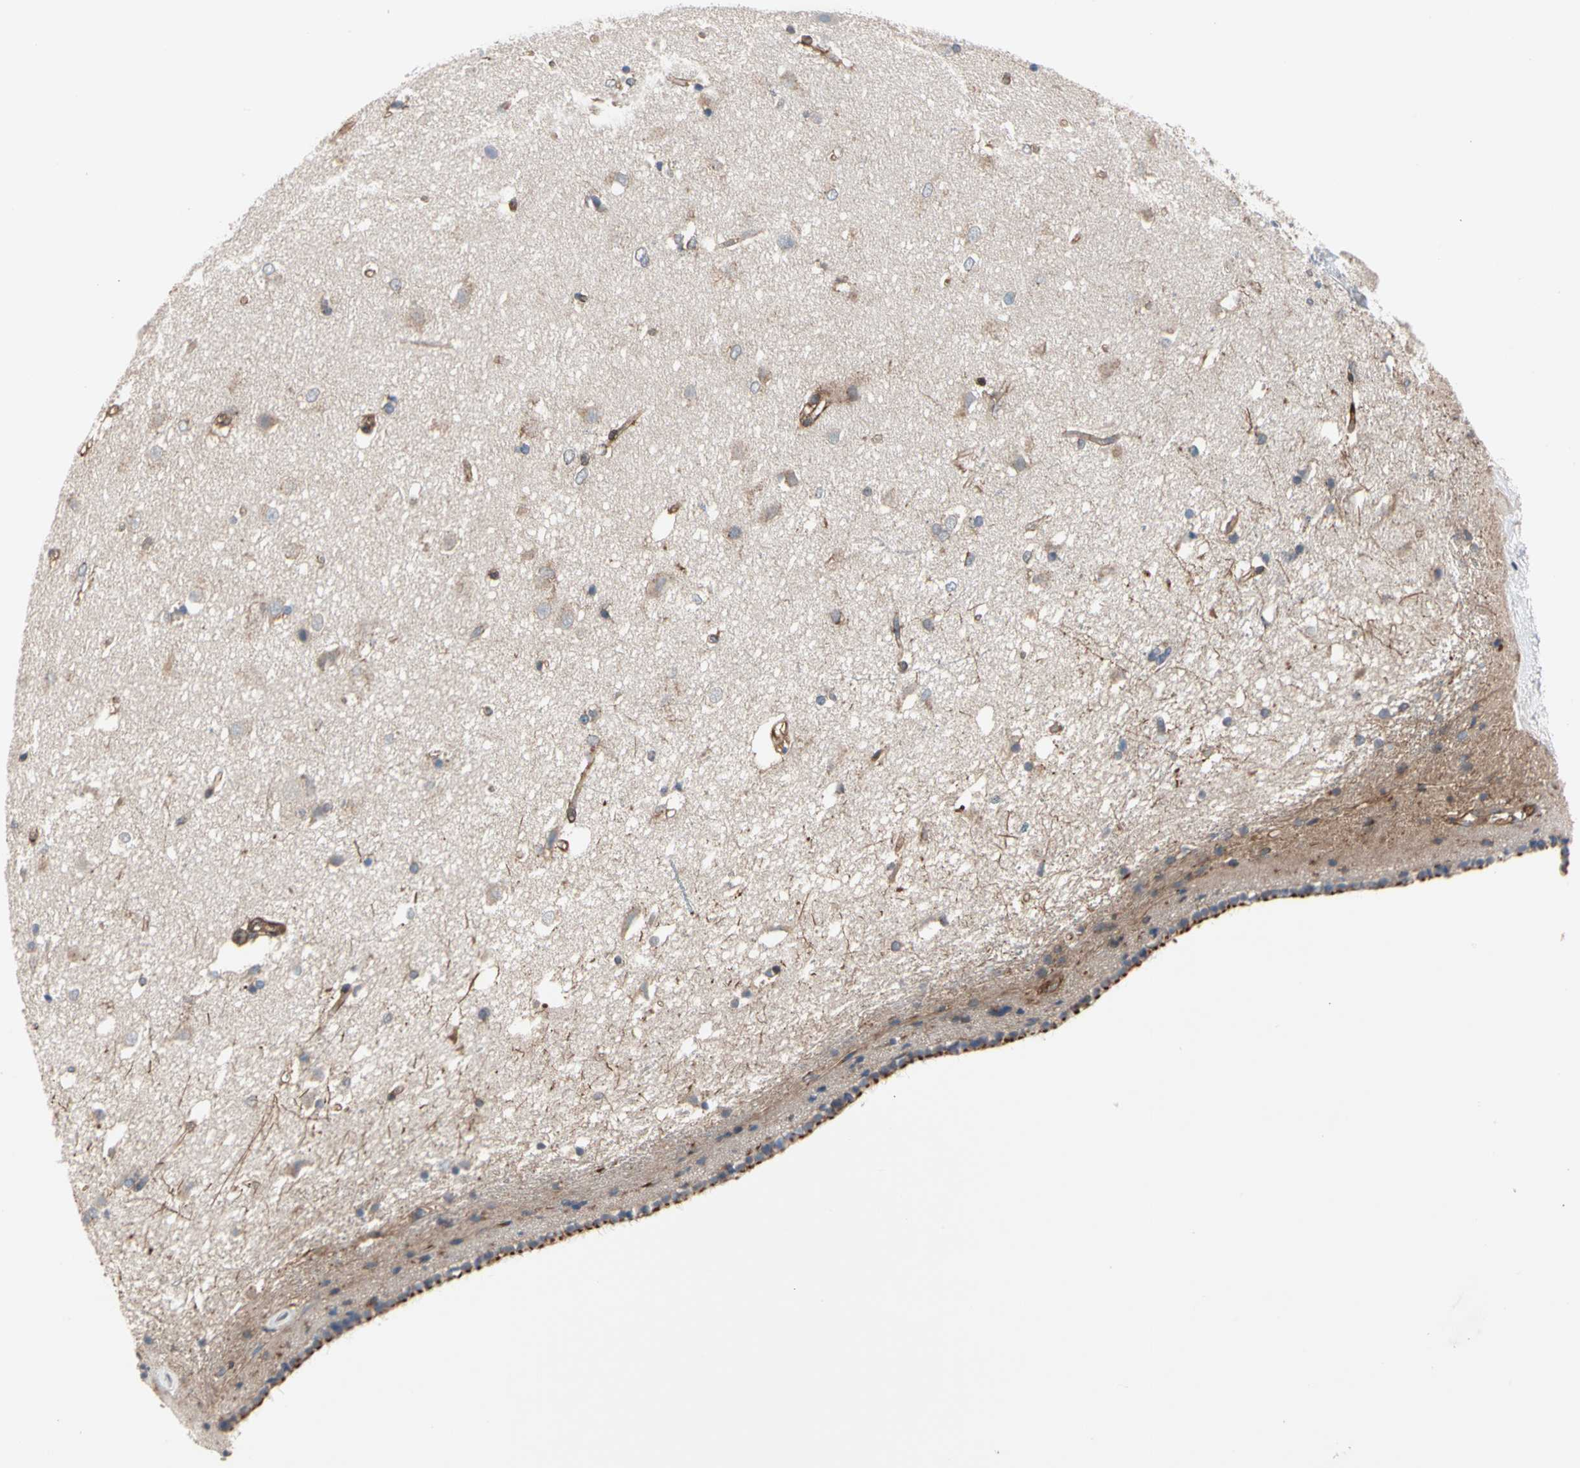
{"staining": {"intensity": "weak", "quantity": "<25%", "location": "cytoplasmic/membranous"}, "tissue": "caudate", "cell_type": "Glial cells", "image_type": "normal", "snomed": [{"axis": "morphology", "description": "Normal tissue, NOS"}, {"axis": "topography", "description": "Lateral ventricle wall"}], "caption": "IHC histopathology image of normal caudate: caudate stained with DAB demonstrates no significant protein expression in glial cells.", "gene": "ROCK1", "patient": {"sex": "female", "age": 19}}